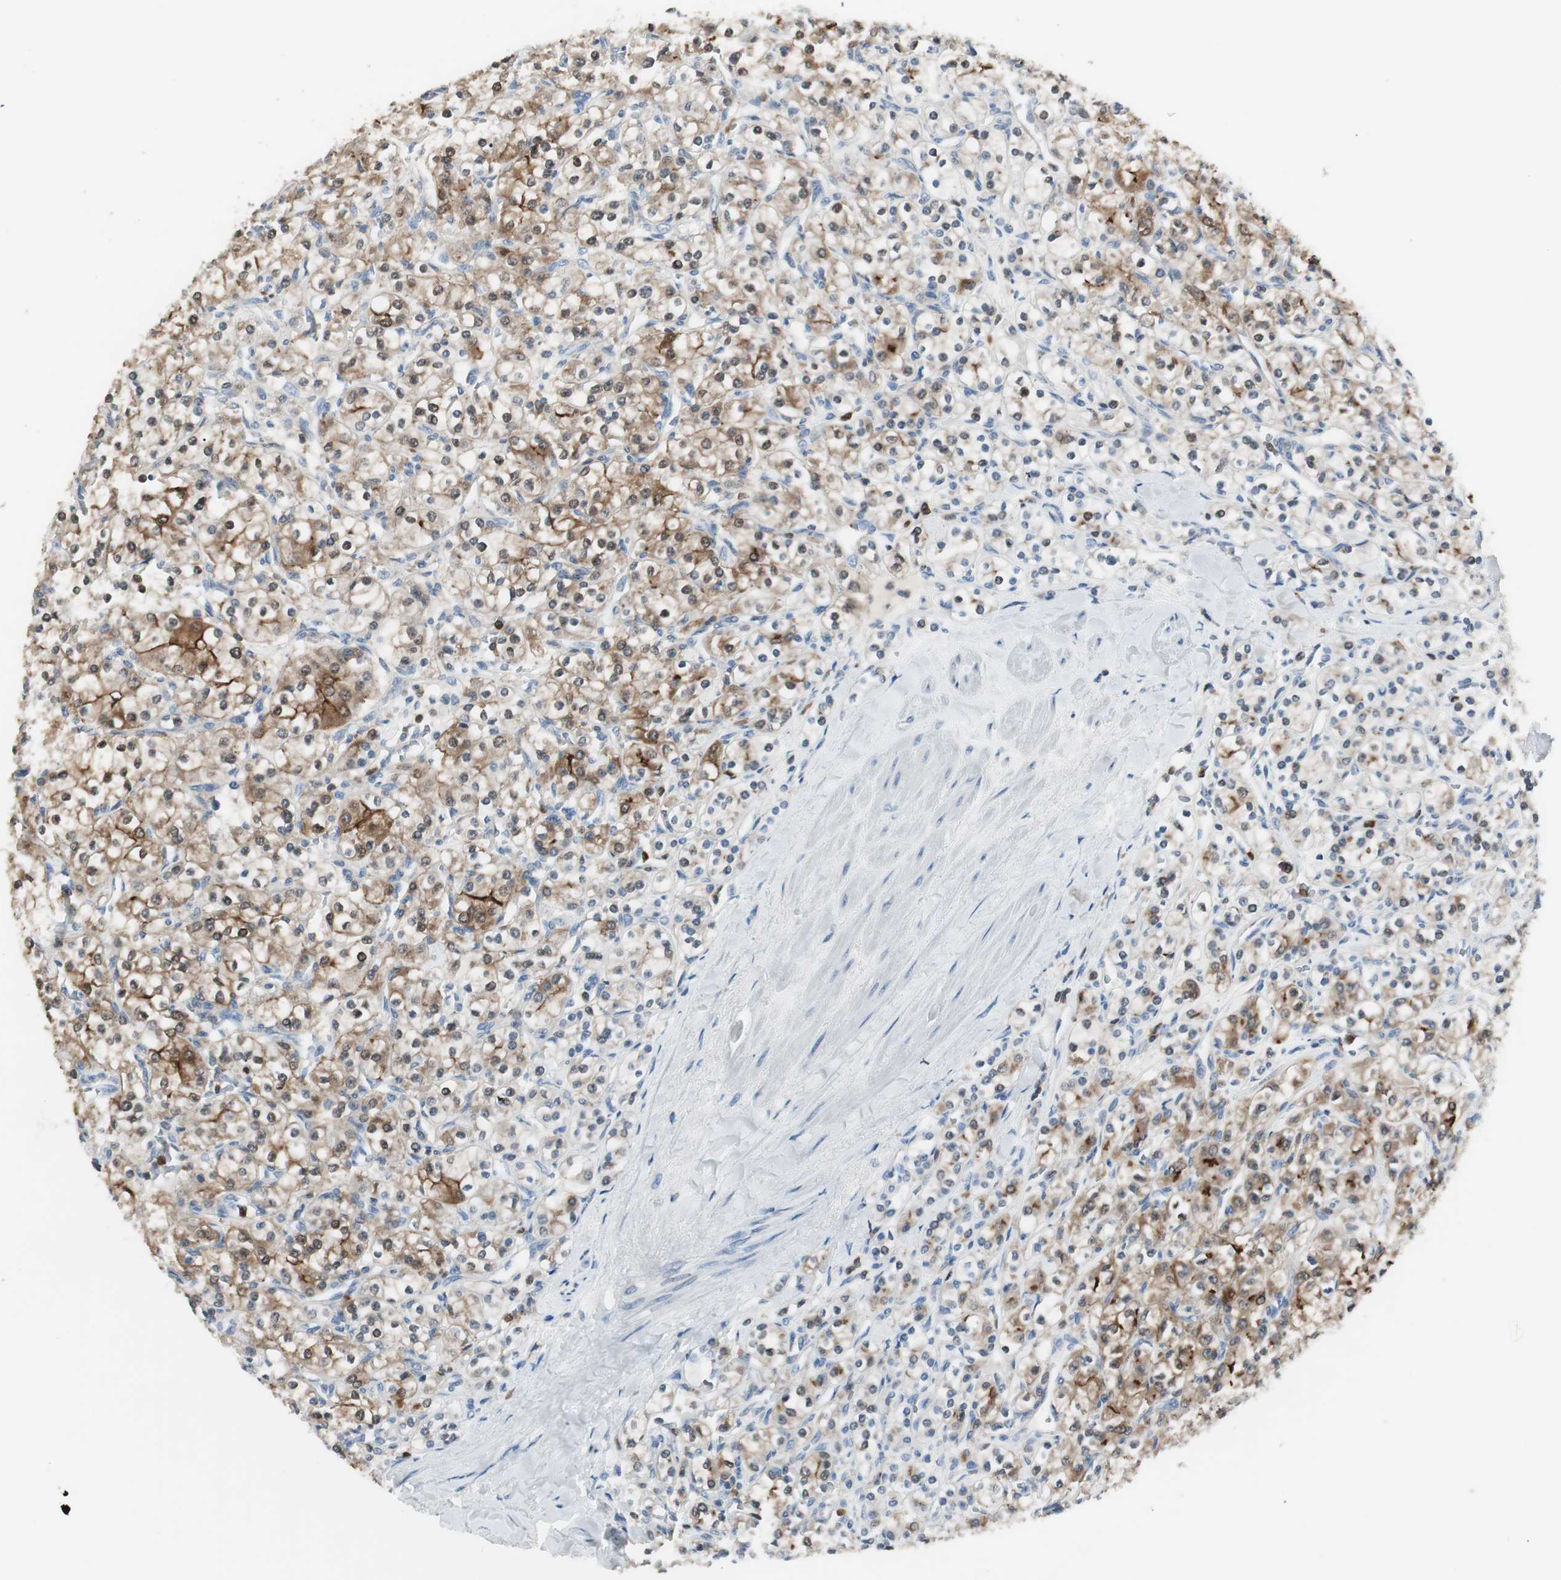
{"staining": {"intensity": "moderate", "quantity": "<25%", "location": "cytoplasmic/membranous"}, "tissue": "renal cancer", "cell_type": "Tumor cells", "image_type": "cancer", "snomed": [{"axis": "morphology", "description": "Adenocarcinoma, NOS"}, {"axis": "topography", "description": "Kidney"}], "caption": "Renal cancer (adenocarcinoma) tissue shows moderate cytoplasmic/membranous staining in about <25% of tumor cells, visualized by immunohistochemistry.", "gene": "SLC9A3R1", "patient": {"sex": "male", "age": 77}}